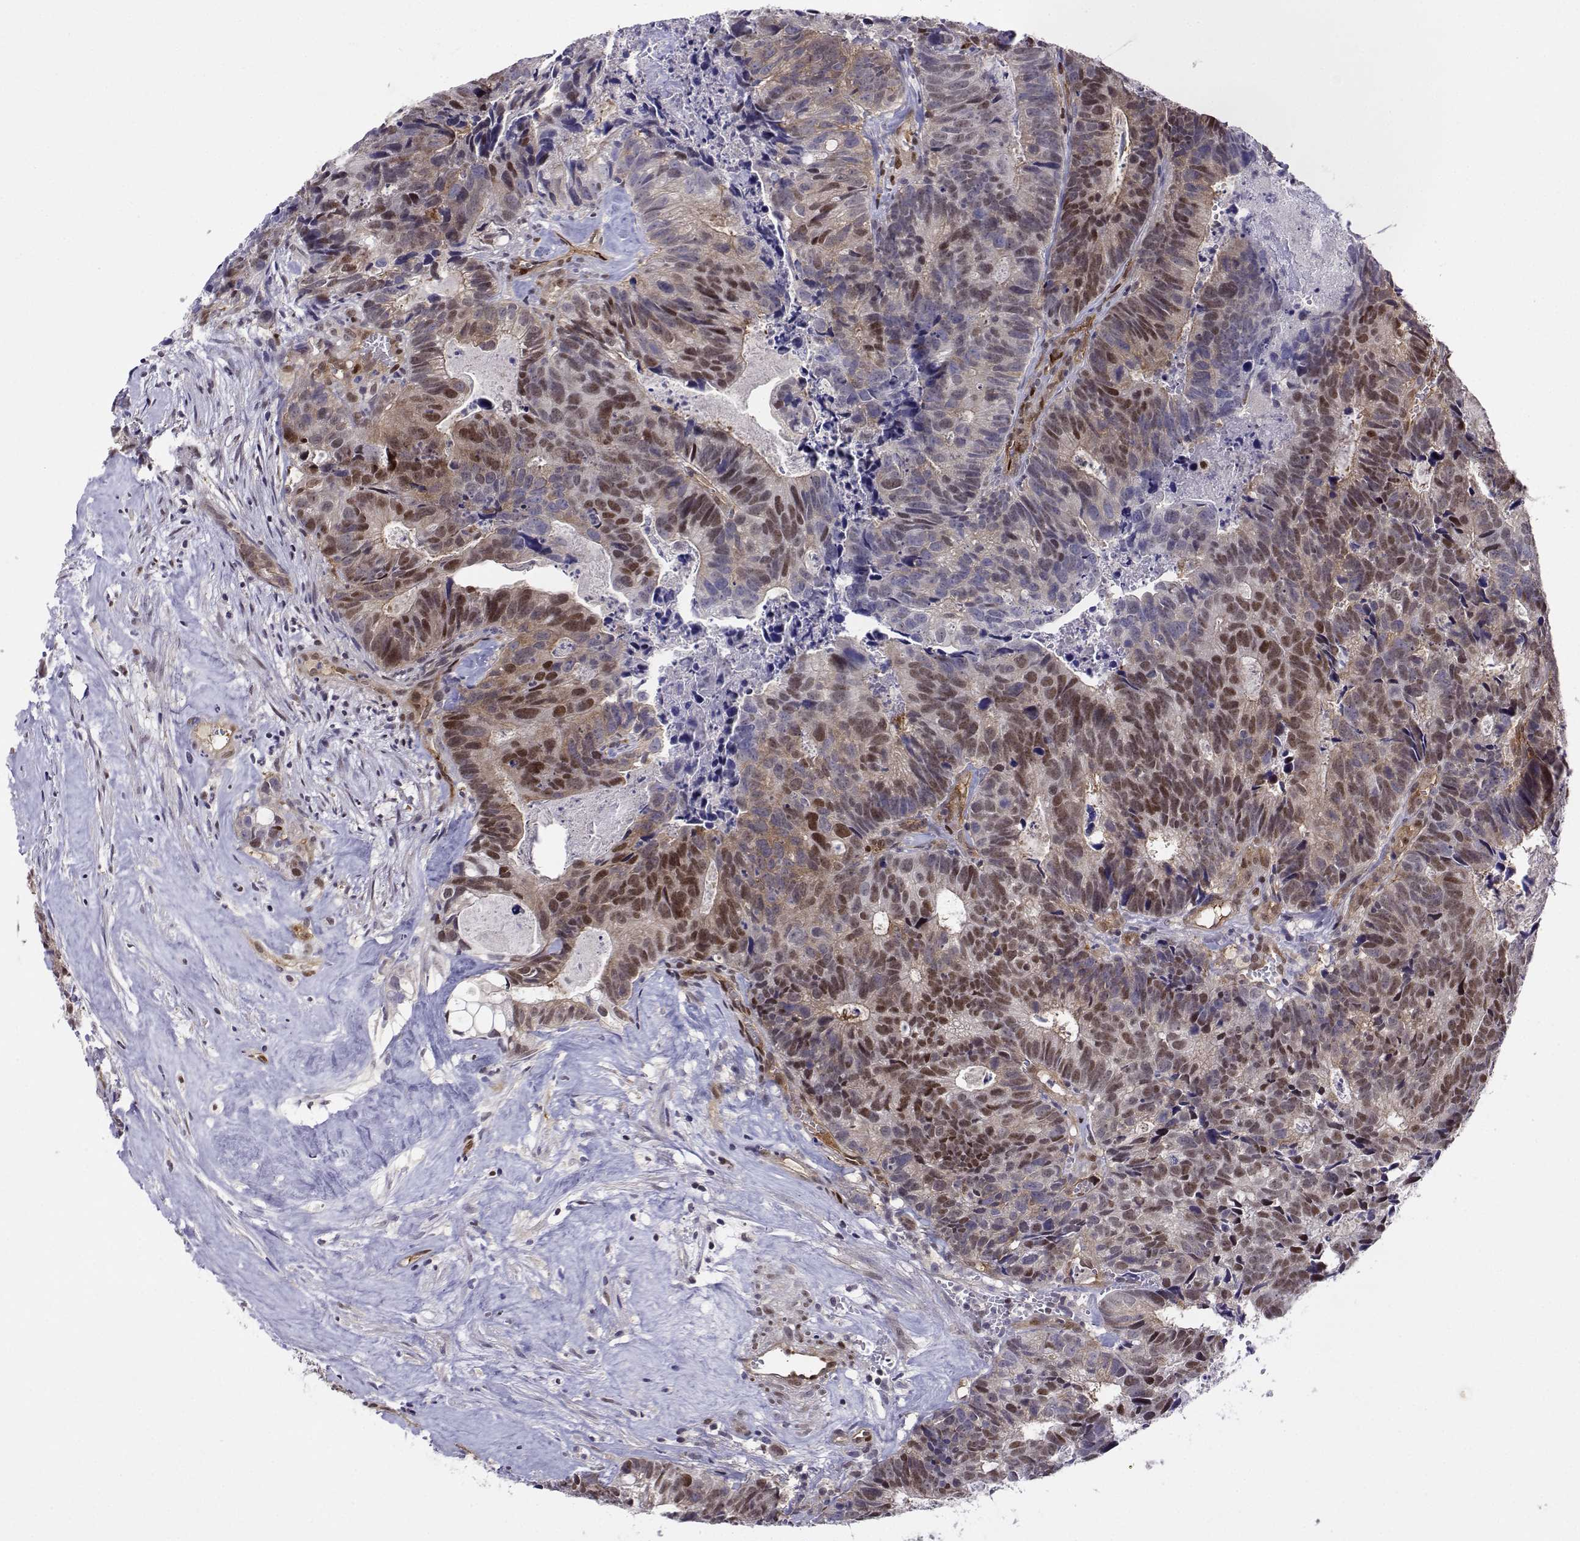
{"staining": {"intensity": "moderate", "quantity": "25%-75%", "location": "cytoplasmic/membranous,nuclear"}, "tissue": "head and neck cancer", "cell_type": "Tumor cells", "image_type": "cancer", "snomed": [{"axis": "morphology", "description": "Adenocarcinoma, NOS"}, {"axis": "topography", "description": "Head-Neck"}], "caption": "This histopathology image demonstrates immunohistochemistry (IHC) staining of adenocarcinoma (head and neck), with medium moderate cytoplasmic/membranous and nuclear positivity in about 25%-75% of tumor cells.", "gene": "ERF", "patient": {"sex": "male", "age": 62}}